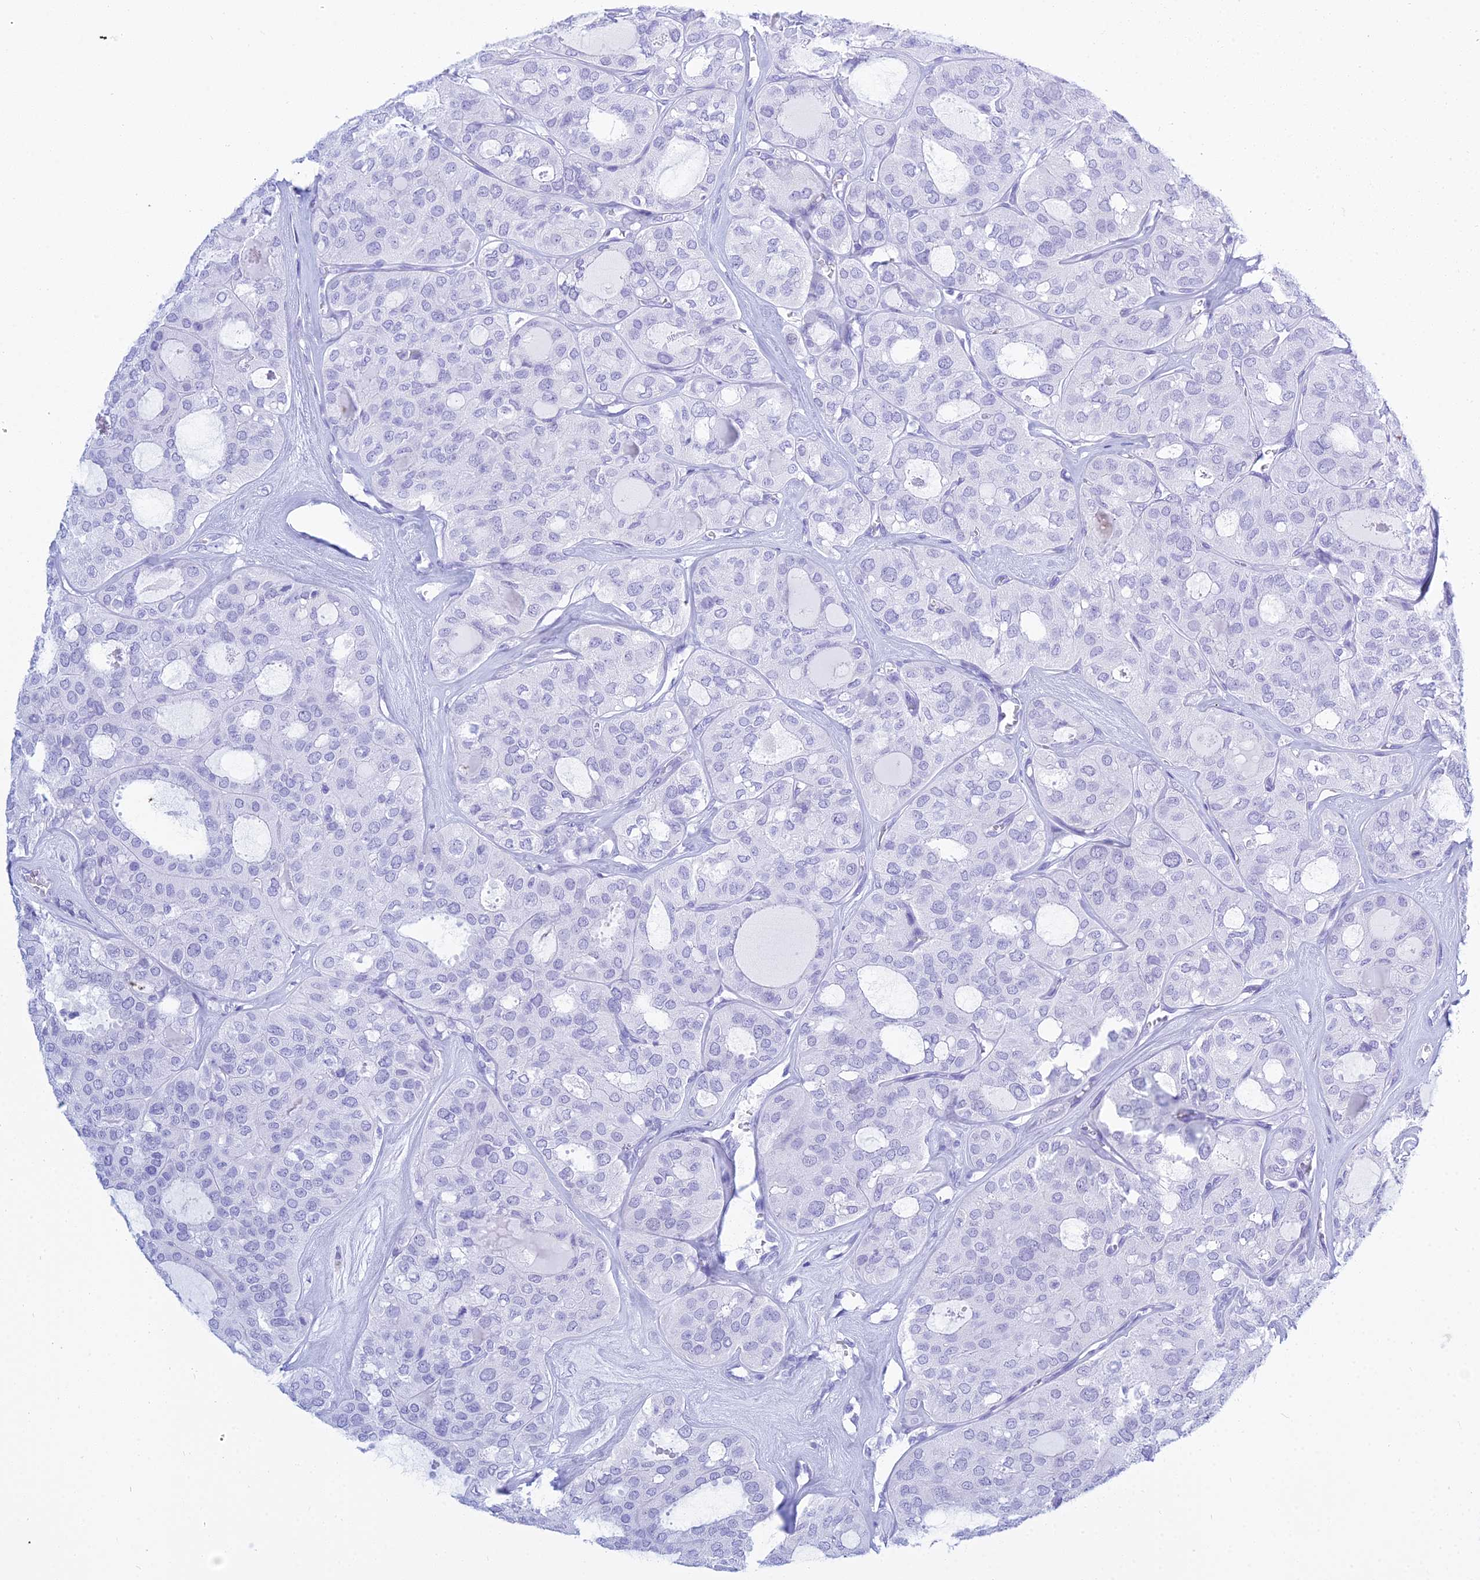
{"staining": {"intensity": "negative", "quantity": "none", "location": "none"}, "tissue": "thyroid cancer", "cell_type": "Tumor cells", "image_type": "cancer", "snomed": [{"axis": "morphology", "description": "Follicular adenoma carcinoma, NOS"}, {"axis": "topography", "description": "Thyroid gland"}], "caption": "This is an IHC image of human thyroid cancer. There is no expression in tumor cells.", "gene": "PATE4", "patient": {"sex": "male", "age": 75}}